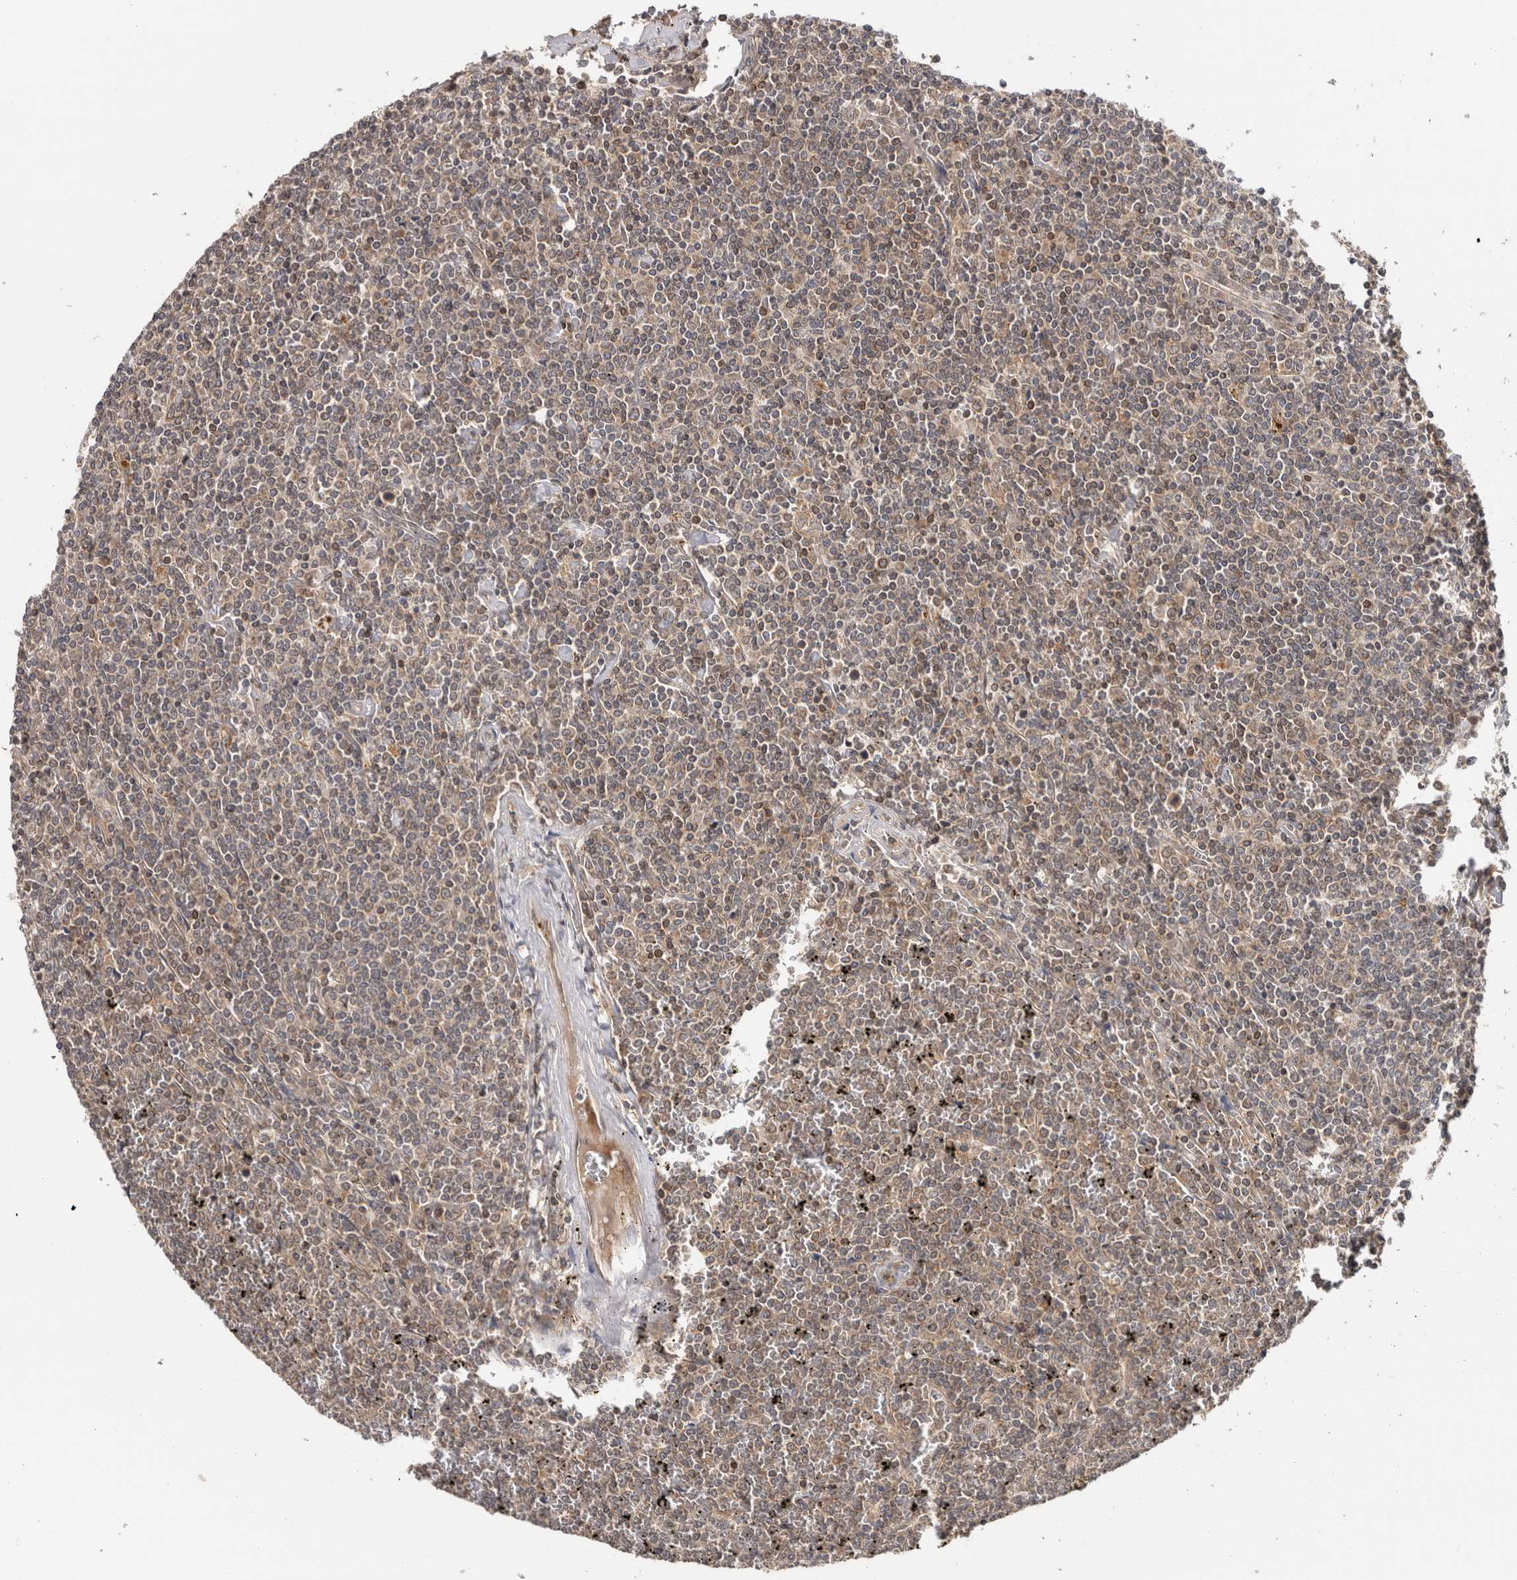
{"staining": {"intensity": "weak", "quantity": "25%-75%", "location": "cytoplasmic/membranous"}, "tissue": "lymphoma", "cell_type": "Tumor cells", "image_type": "cancer", "snomed": [{"axis": "morphology", "description": "Malignant lymphoma, non-Hodgkin's type, Low grade"}, {"axis": "topography", "description": "Spleen"}], "caption": "This is an image of immunohistochemistry (IHC) staining of low-grade malignant lymphoma, non-Hodgkin's type, which shows weak staining in the cytoplasmic/membranous of tumor cells.", "gene": "HMOX2", "patient": {"sex": "female", "age": 19}}